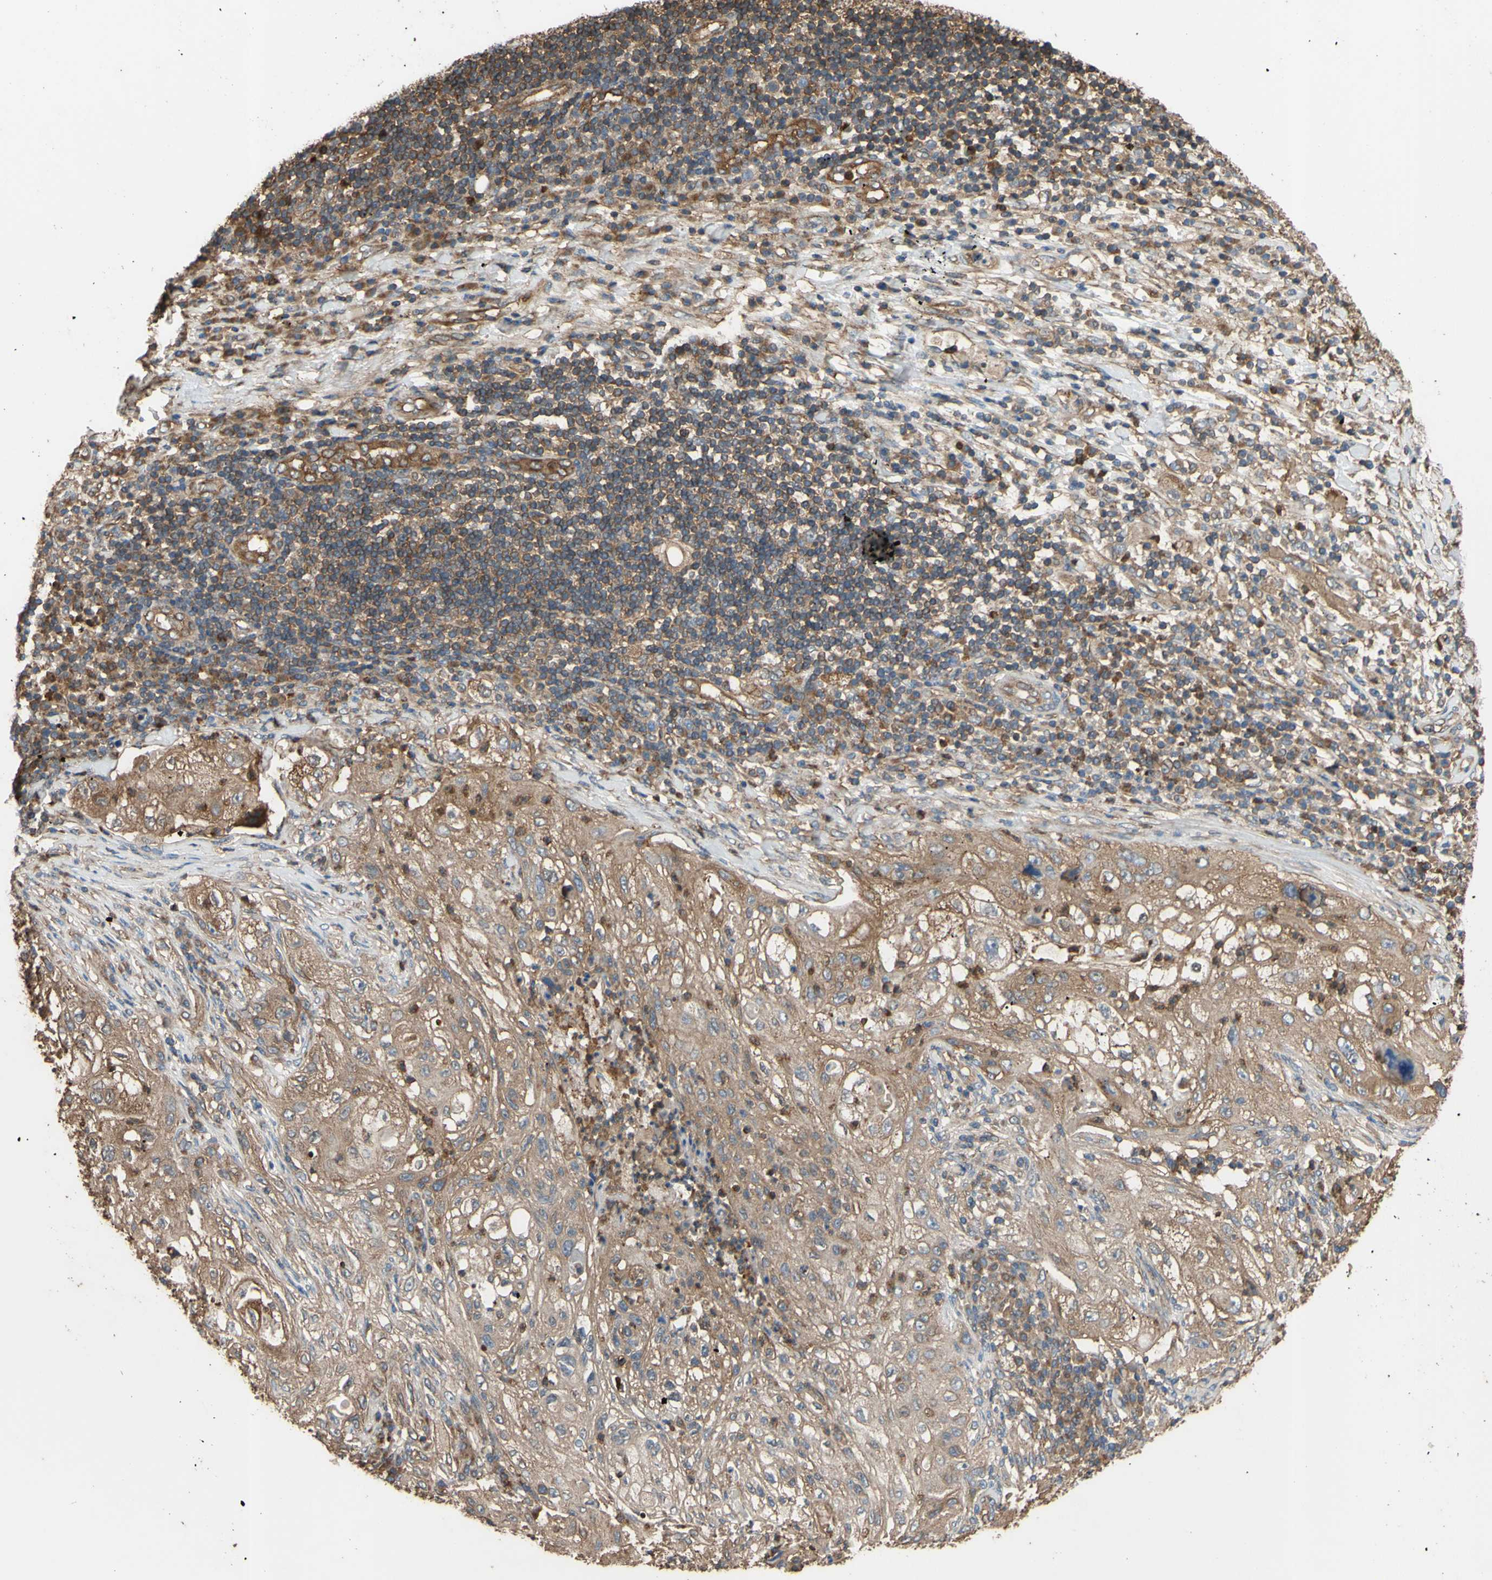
{"staining": {"intensity": "moderate", "quantity": ">75%", "location": "cytoplasmic/membranous"}, "tissue": "lung cancer", "cell_type": "Tumor cells", "image_type": "cancer", "snomed": [{"axis": "morphology", "description": "Inflammation, NOS"}, {"axis": "morphology", "description": "Squamous cell carcinoma, NOS"}, {"axis": "topography", "description": "Lymph node"}, {"axis": "topography", "description": "Soft tissue"}, {"axis": "topography", "description": "Lung"}], "caption": "A micrograph of human lung cancer (squamous cell carcinoma) stained for a protein reveals moderate cytoplasmic/membranous brown staining in tumor cells.", "gene": "CTTN", "patient": {"sex": "male", "age": 66}}